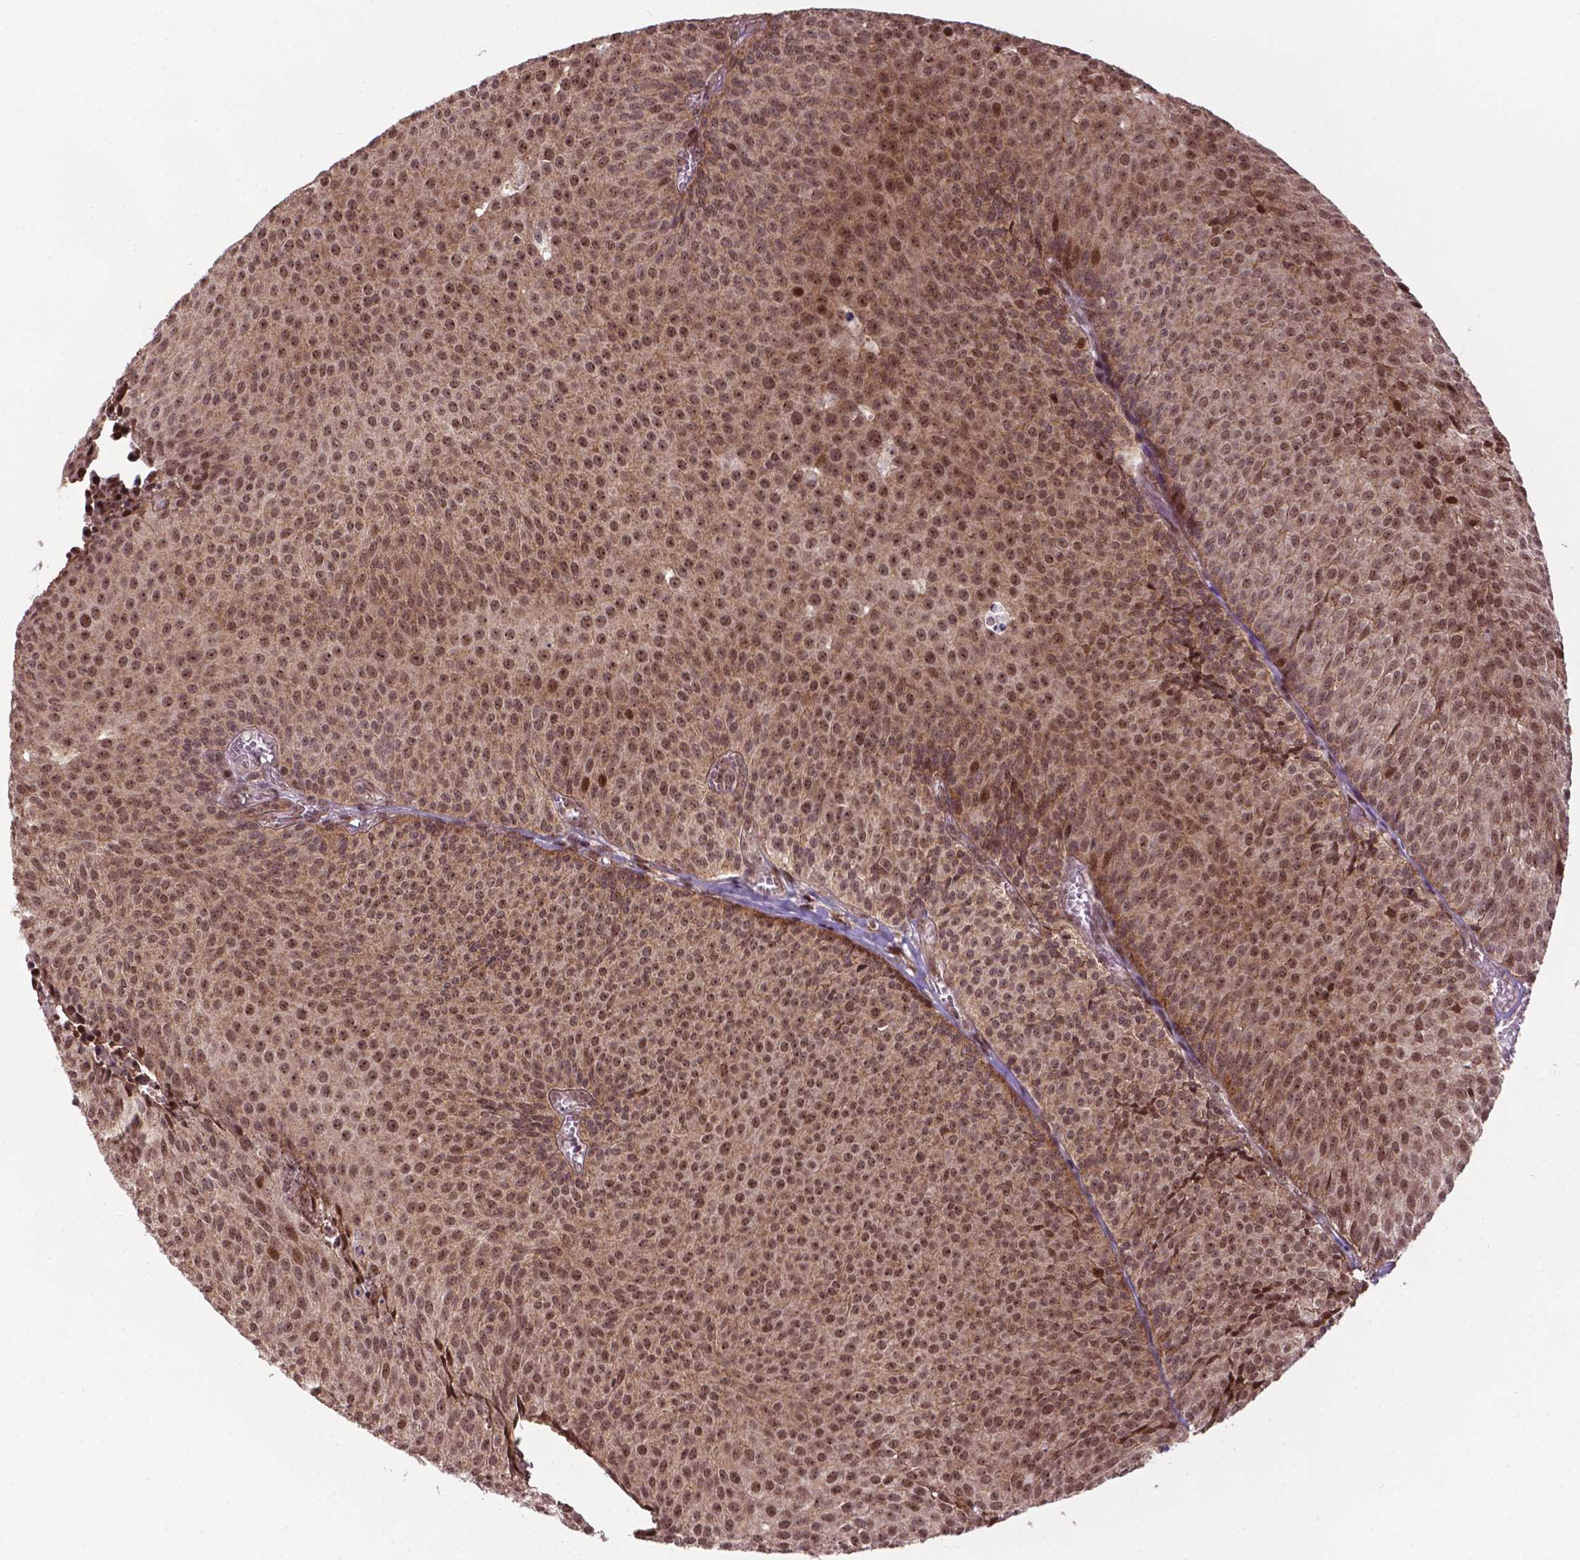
{"staining": {"intensity": "moderate", "quantity": ">75%", "location": "nuclear"}, "tissue": "urothelial cancer", "cell_type": "Tumor cells", "image_type": "cancer", "snomed": [{"axis": "morphology", "description": "Urothelial carcinoma, Low grade"}, {"axis": "topography", "description": "Urinary bladder"}], "caption": "DAB immunohistochemical staining of urothelial carcinoma (low-grade) demonstrates moderate nuclear protein staining in approximately >75% of tumor cells. (Brightfield microscopy of DAB IHC at high magnification).", "gene": "CSNK2A1", "patient": {"sex": "male", "age": 63}}